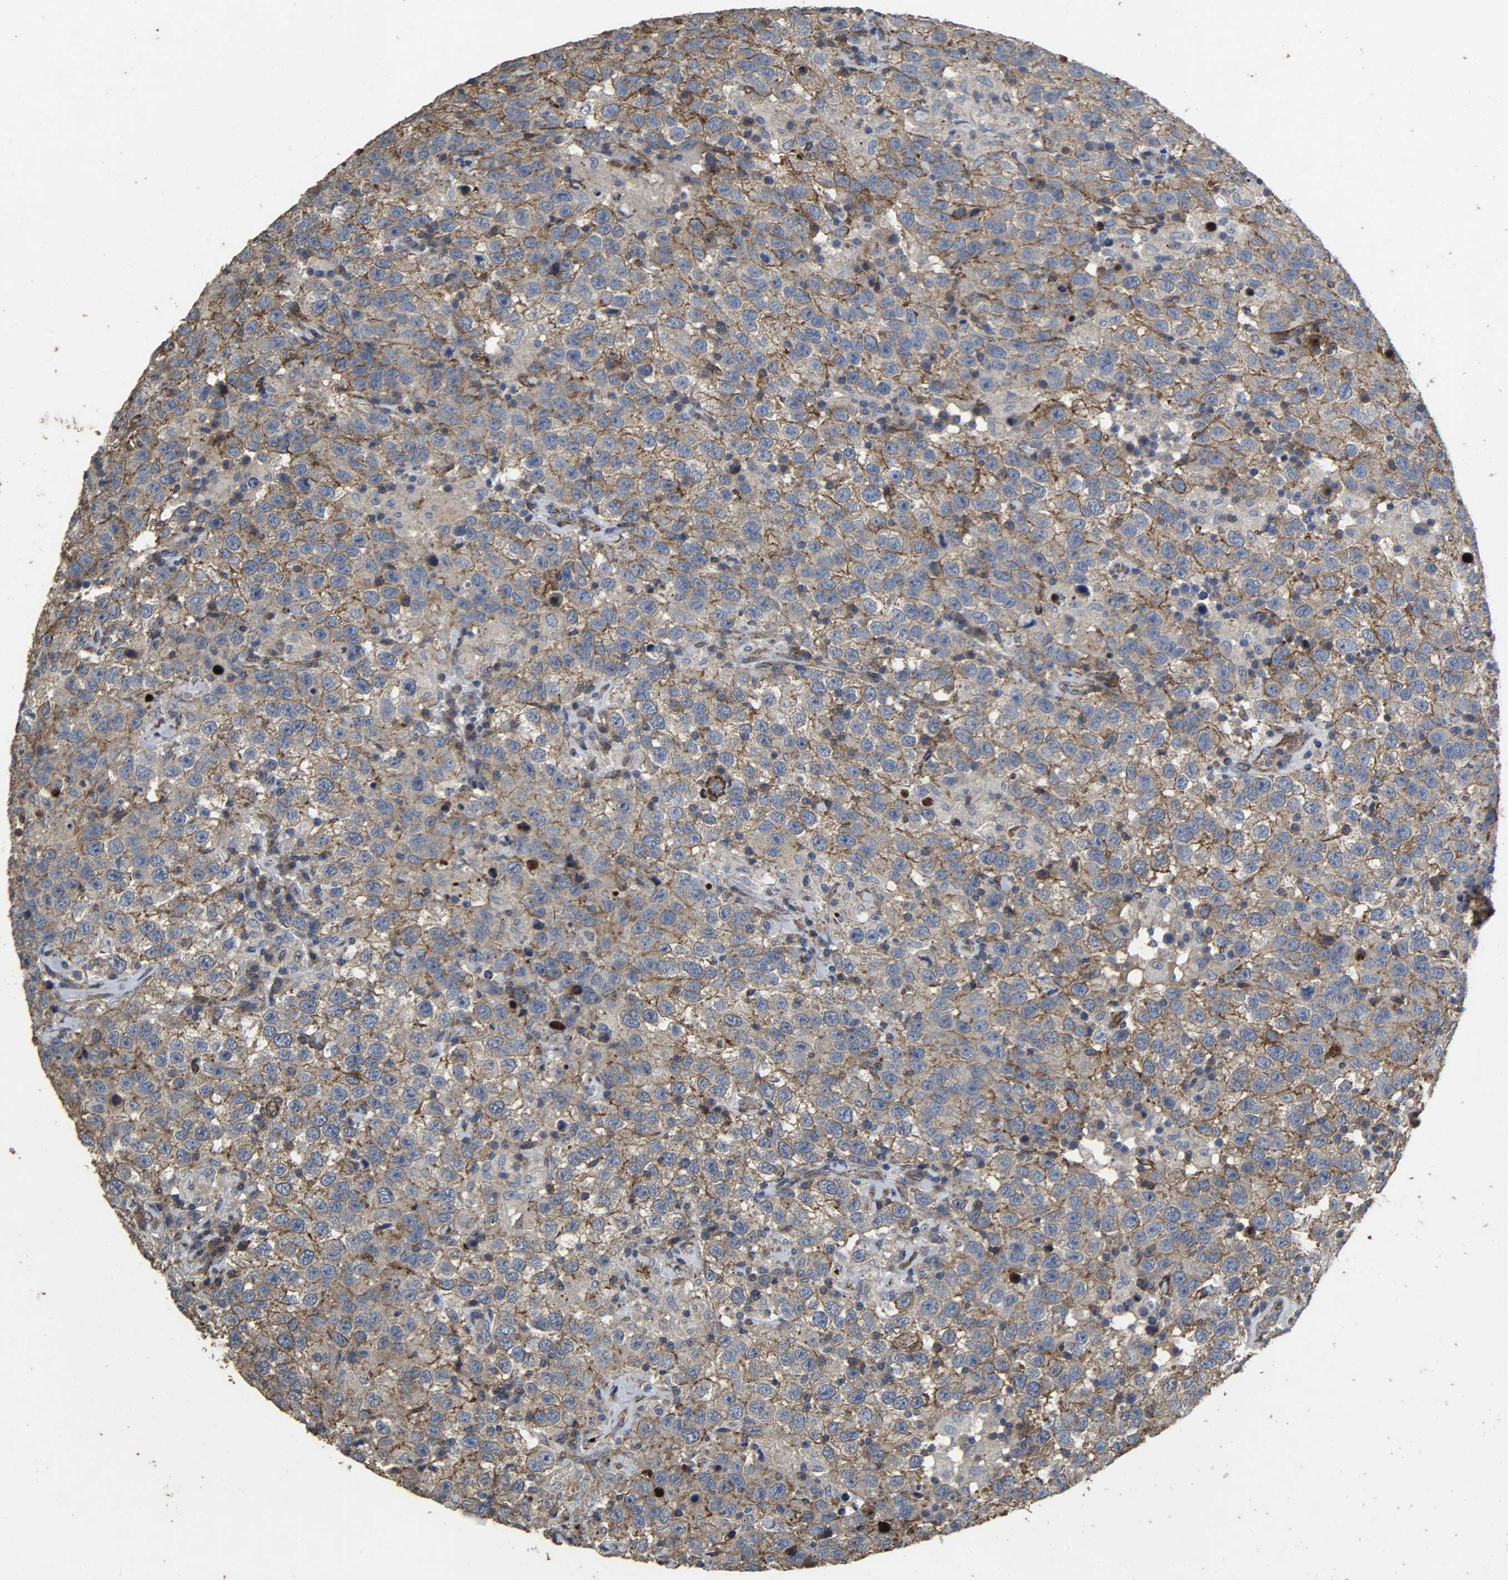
{"staining": {"intensity": "negative", "quantity": "none", "location": "none"}, "tissue": "testis cancer", "cell_type": "Tumor cells", "image_type": "cancer", "snomed": [{"axis": "morphology", "description": "Seminoma, NOS"}, {"axis": "topography", "description": "Testis"}], "caption": "High magnification brightfield microscopy of testis cancer stained with DAB (3,3'-diaminobenzidine) (brown) and counterstained with hematoxylin (blue): tumor cells show no significant positivity. Brightfield microscopy of immunohistochemistry stained with DAB (brown) and hematoxylin (blue), captured at high magnification.", "gene": "TPM4", "patient": {"sex": "male", "age": 41}}